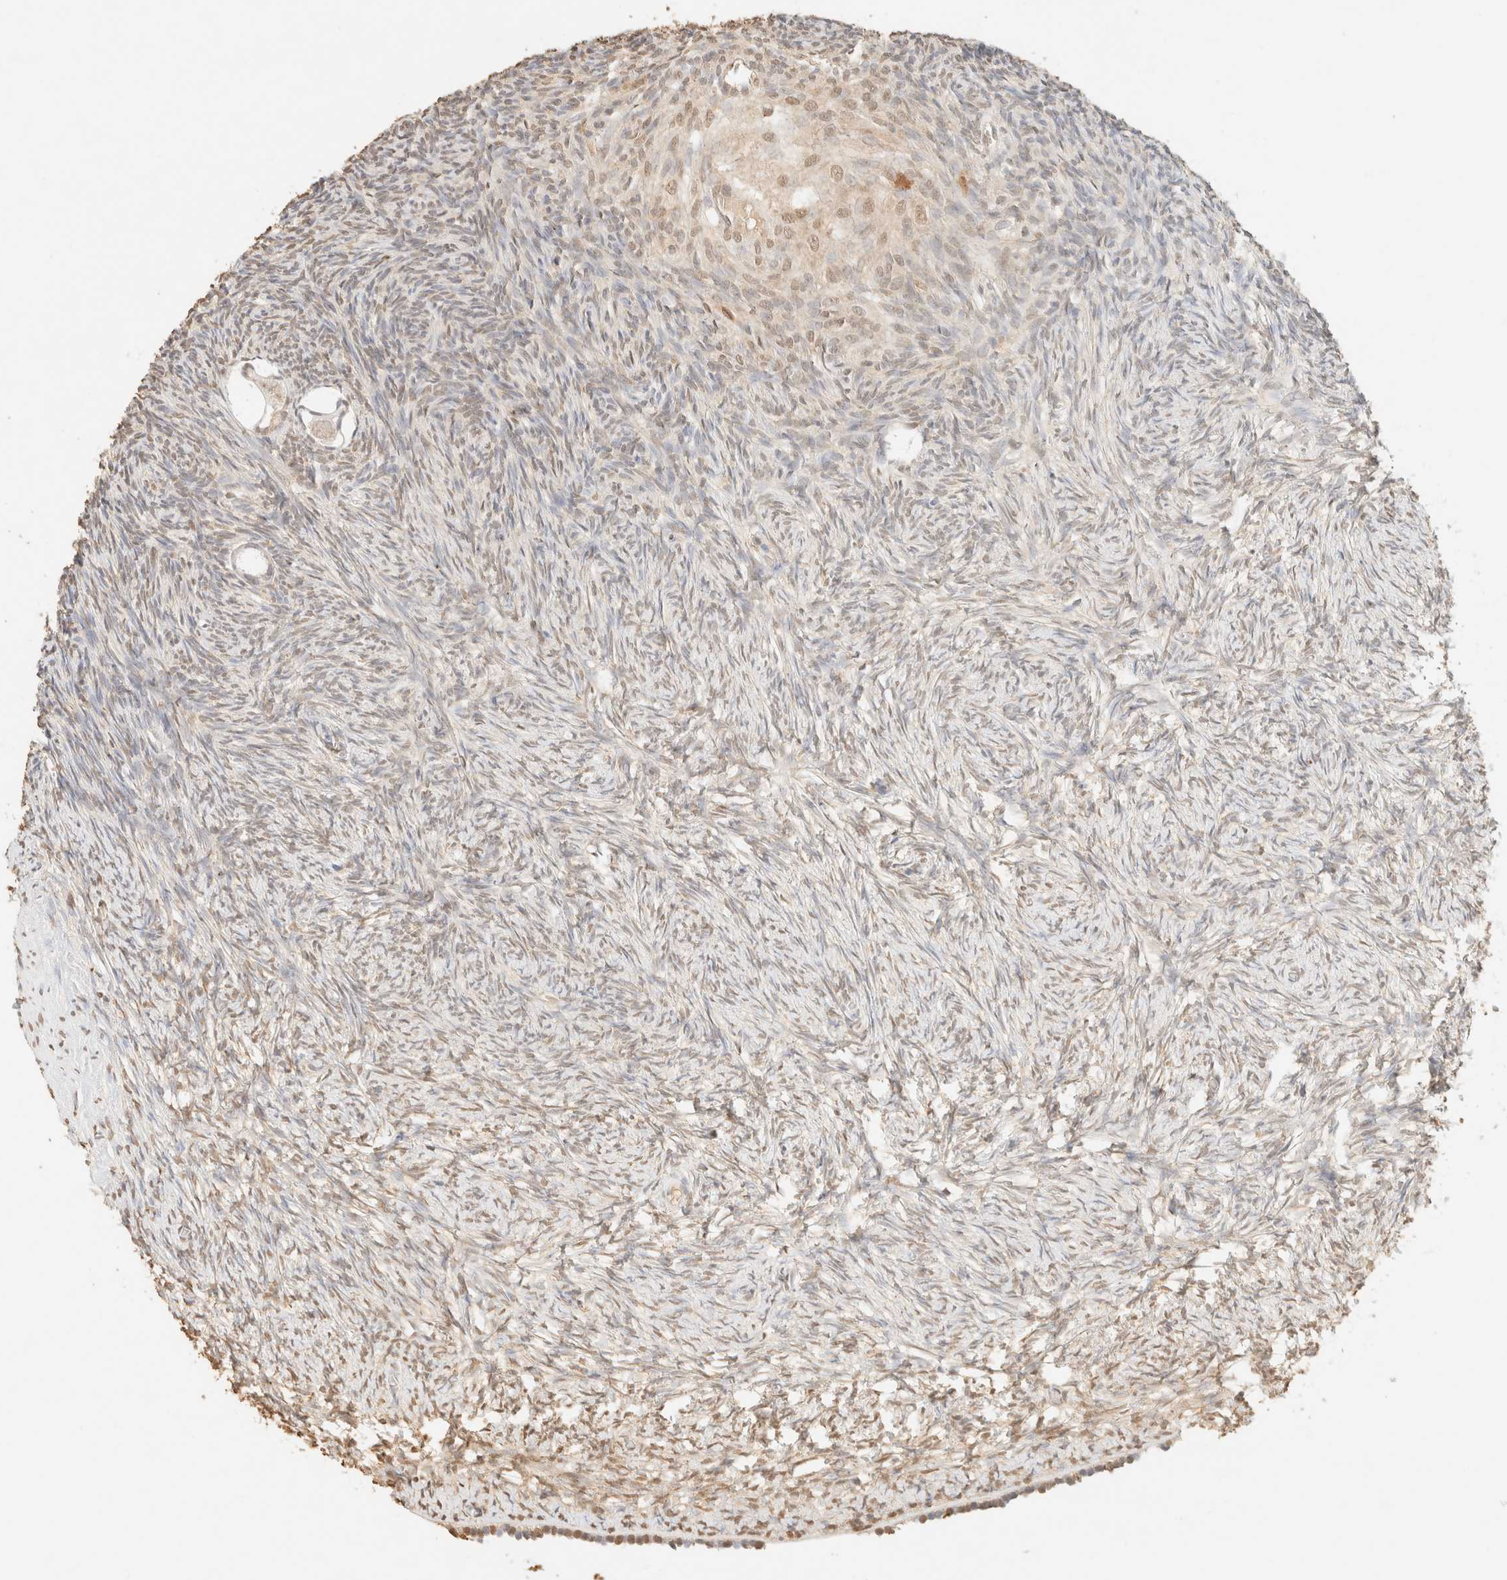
{"staining": {"intensity": "weak", "quantity": "25%-75%", "location": "nuclear"}, "tissue": "ovary", "cell_type": "Follicle cells", "image_type": "normal", "snomed": [{"axis": "morphology", "description": "Normal tissue, NOS"}, {"axis": "topography", "description": "Ovary"}], "caption": "Weak nuclear protein positivity is identified in approximately 25%-75% of follicle cells in ovary.", "gene": "S100A13", "patient": {"sex": "female", "age": 34}}